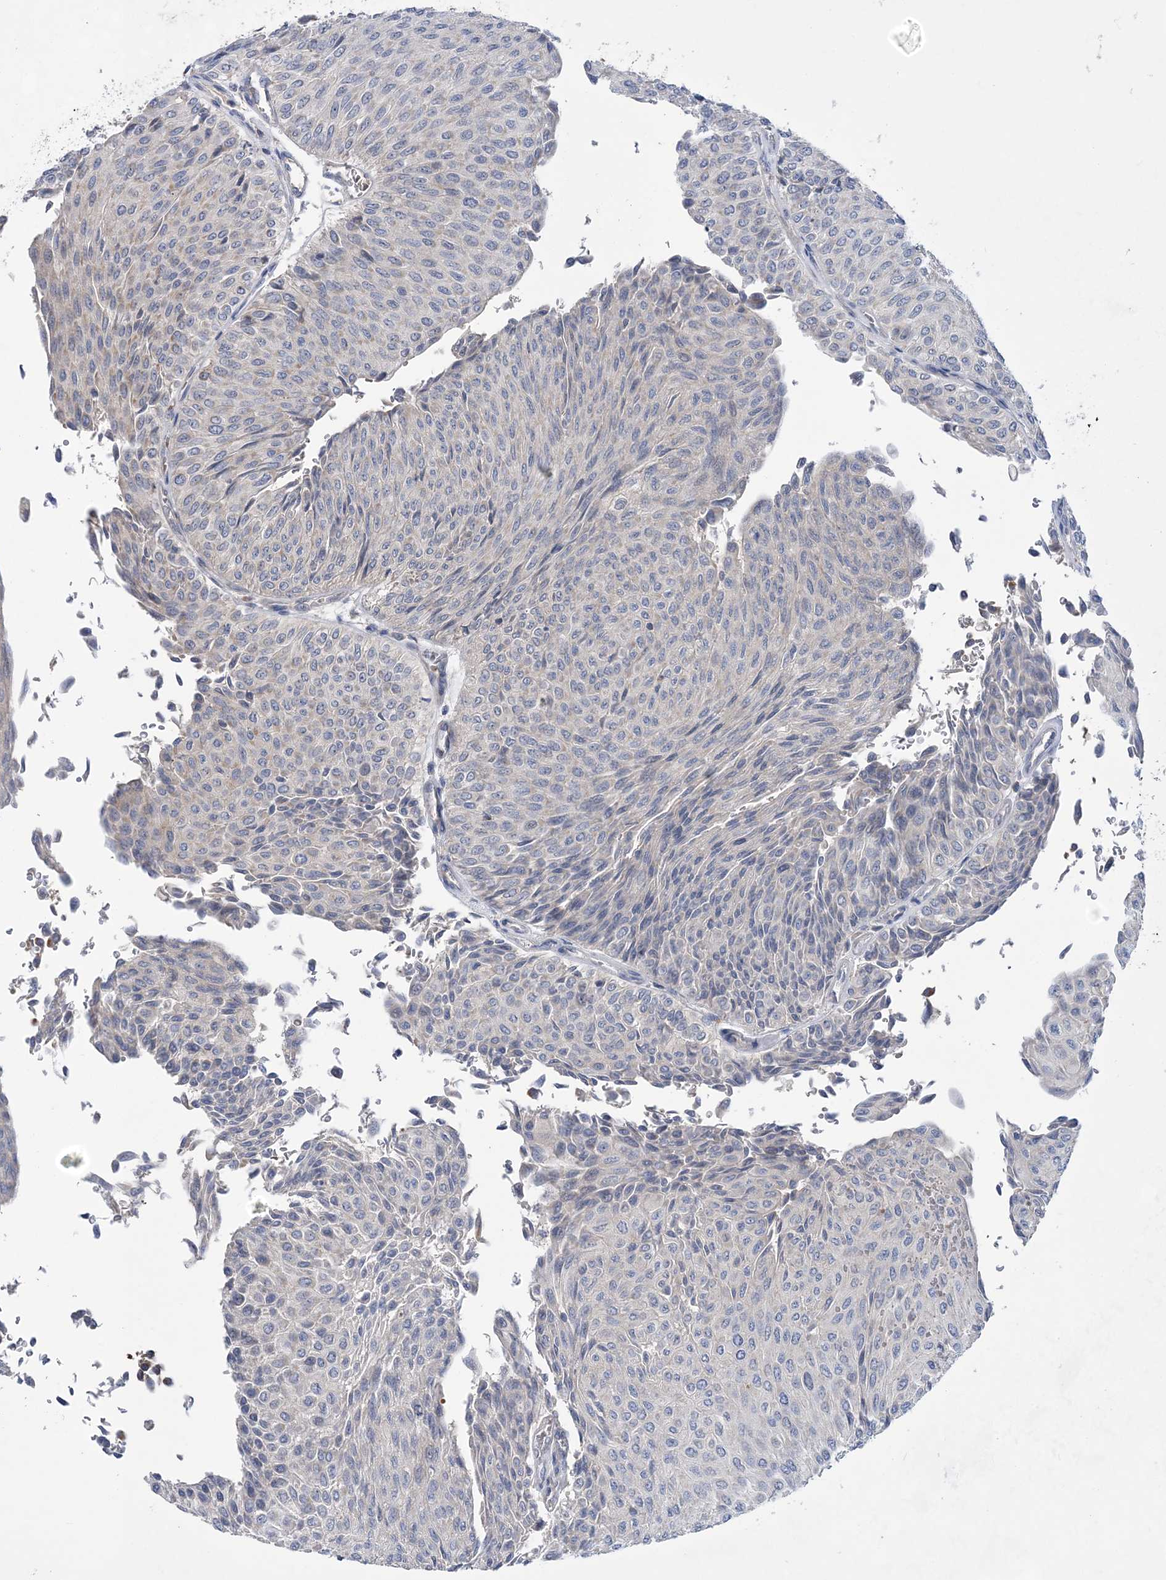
{"staining": {"intensity": "negative", "quantity": "none", "location": "none"}, "tissue": "urothelial cancer", "cell_type": "Tumor cells", "image_type": "cancer", "snomed": [{"axis": "morphology", "description": "Urothelial carcinoma, Low grade"}, {"axis": "topography", "description": "Urinary bladder"}], "caption": "An immunohistochemistry (IHC) micrograph of low-grade urothelial carcinoma is shown. There is no staining in tumor cells of low-grade urothelial carcinoma.", "gene": "TRAPPC13", "patient": {"sex": "male", "age": 78}}